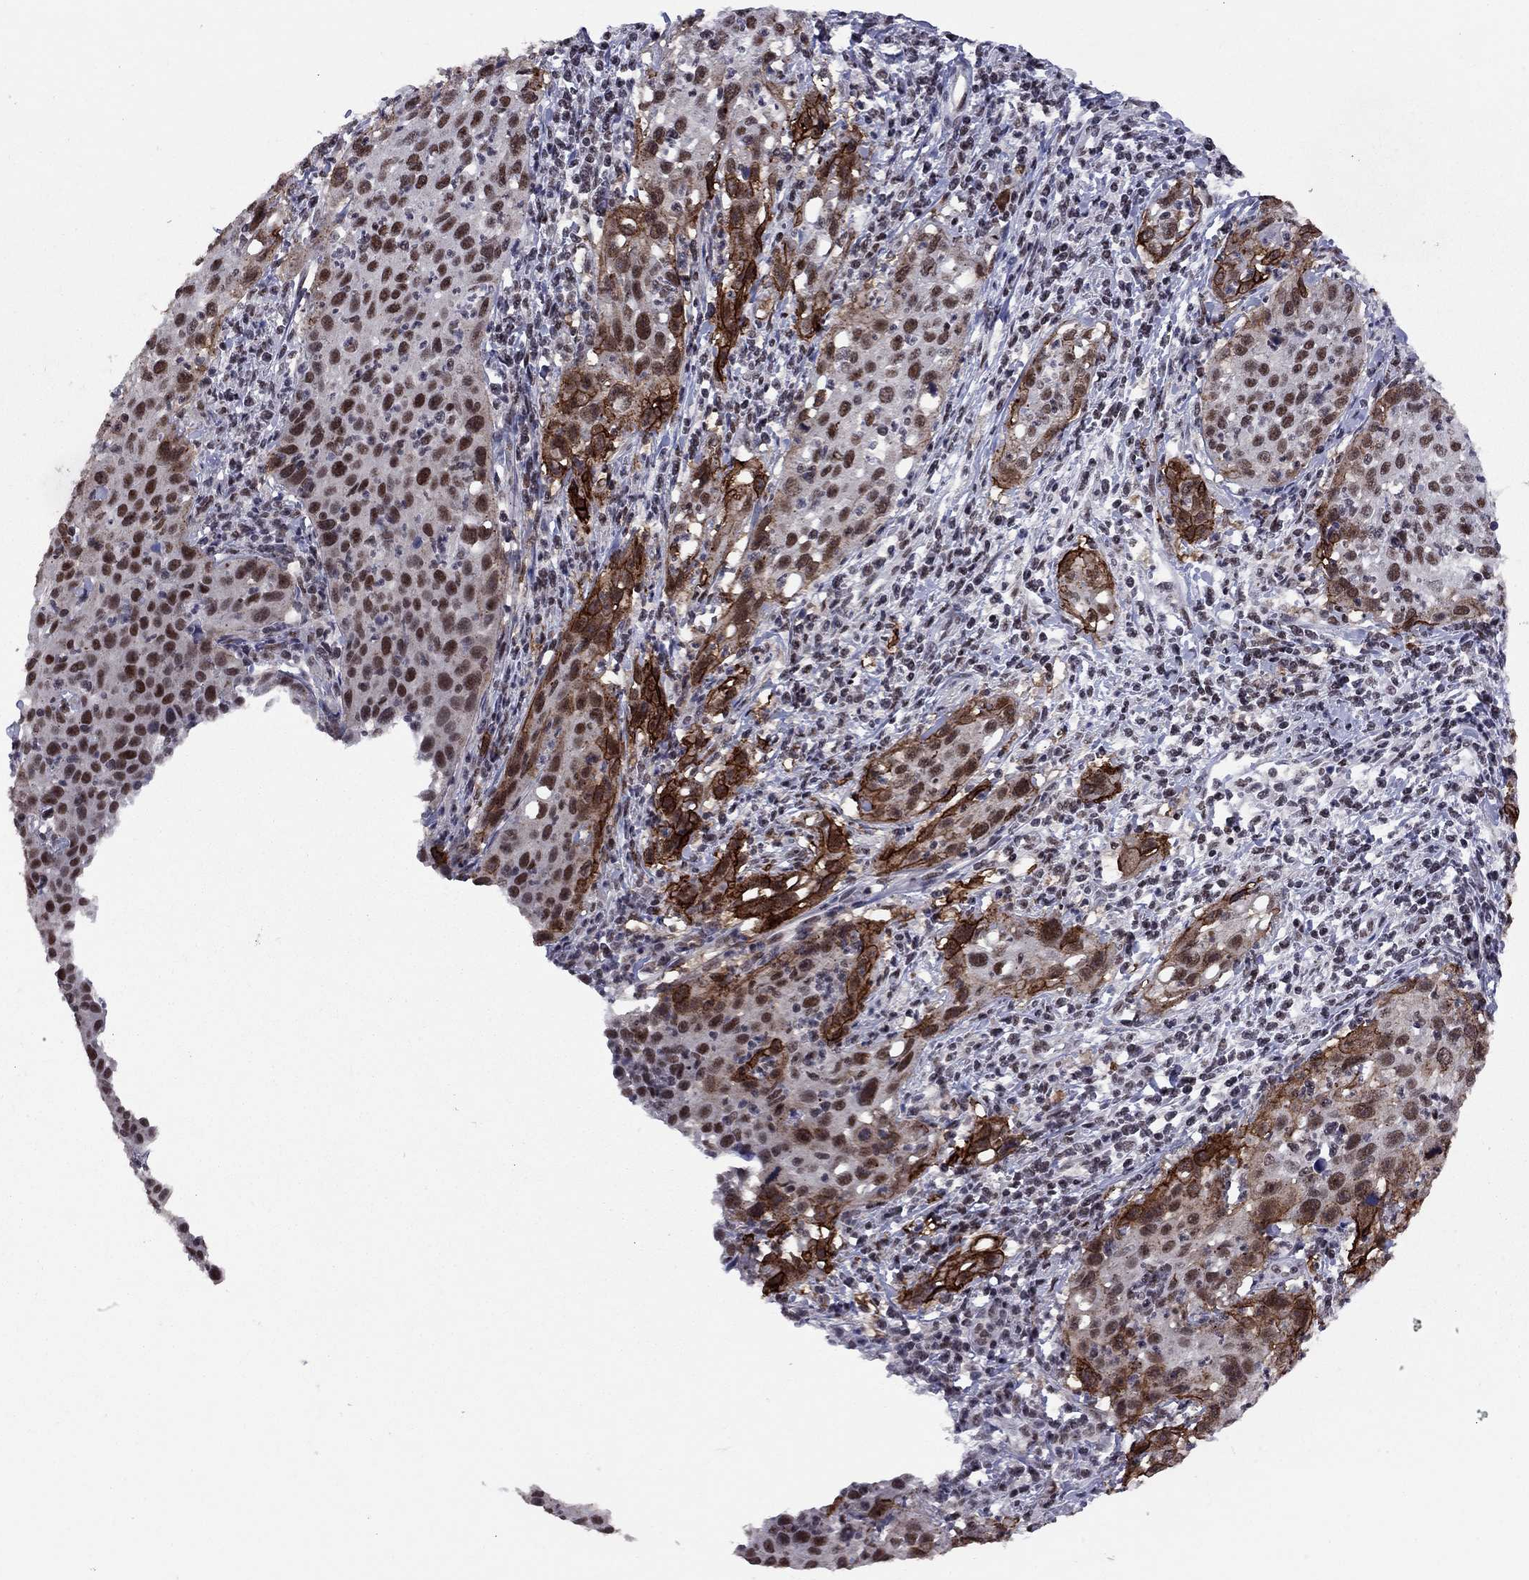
{"staining": {"intensity": "strong", "quantity": "<25%", "location": "cytoplasmic/membranous,nuclear"}, "tissue": "cervical cancer", "cell_type": "Tumor cells", "image_type": "cancer", "snomed": [{"axis": "morphology", "description": "Squamous cell carcinoma, NOS"}, {"axis": "topography", "description": "Cervix"}], "caption": "A photomicrograph of human cervical squamous cell carcinoma stained for a protein displays strong cytoplasmic/membranous and nuclear brown staining in tumor cells.", "gene": "TAF9", "patient": {"sex": "female", "age": 26}}